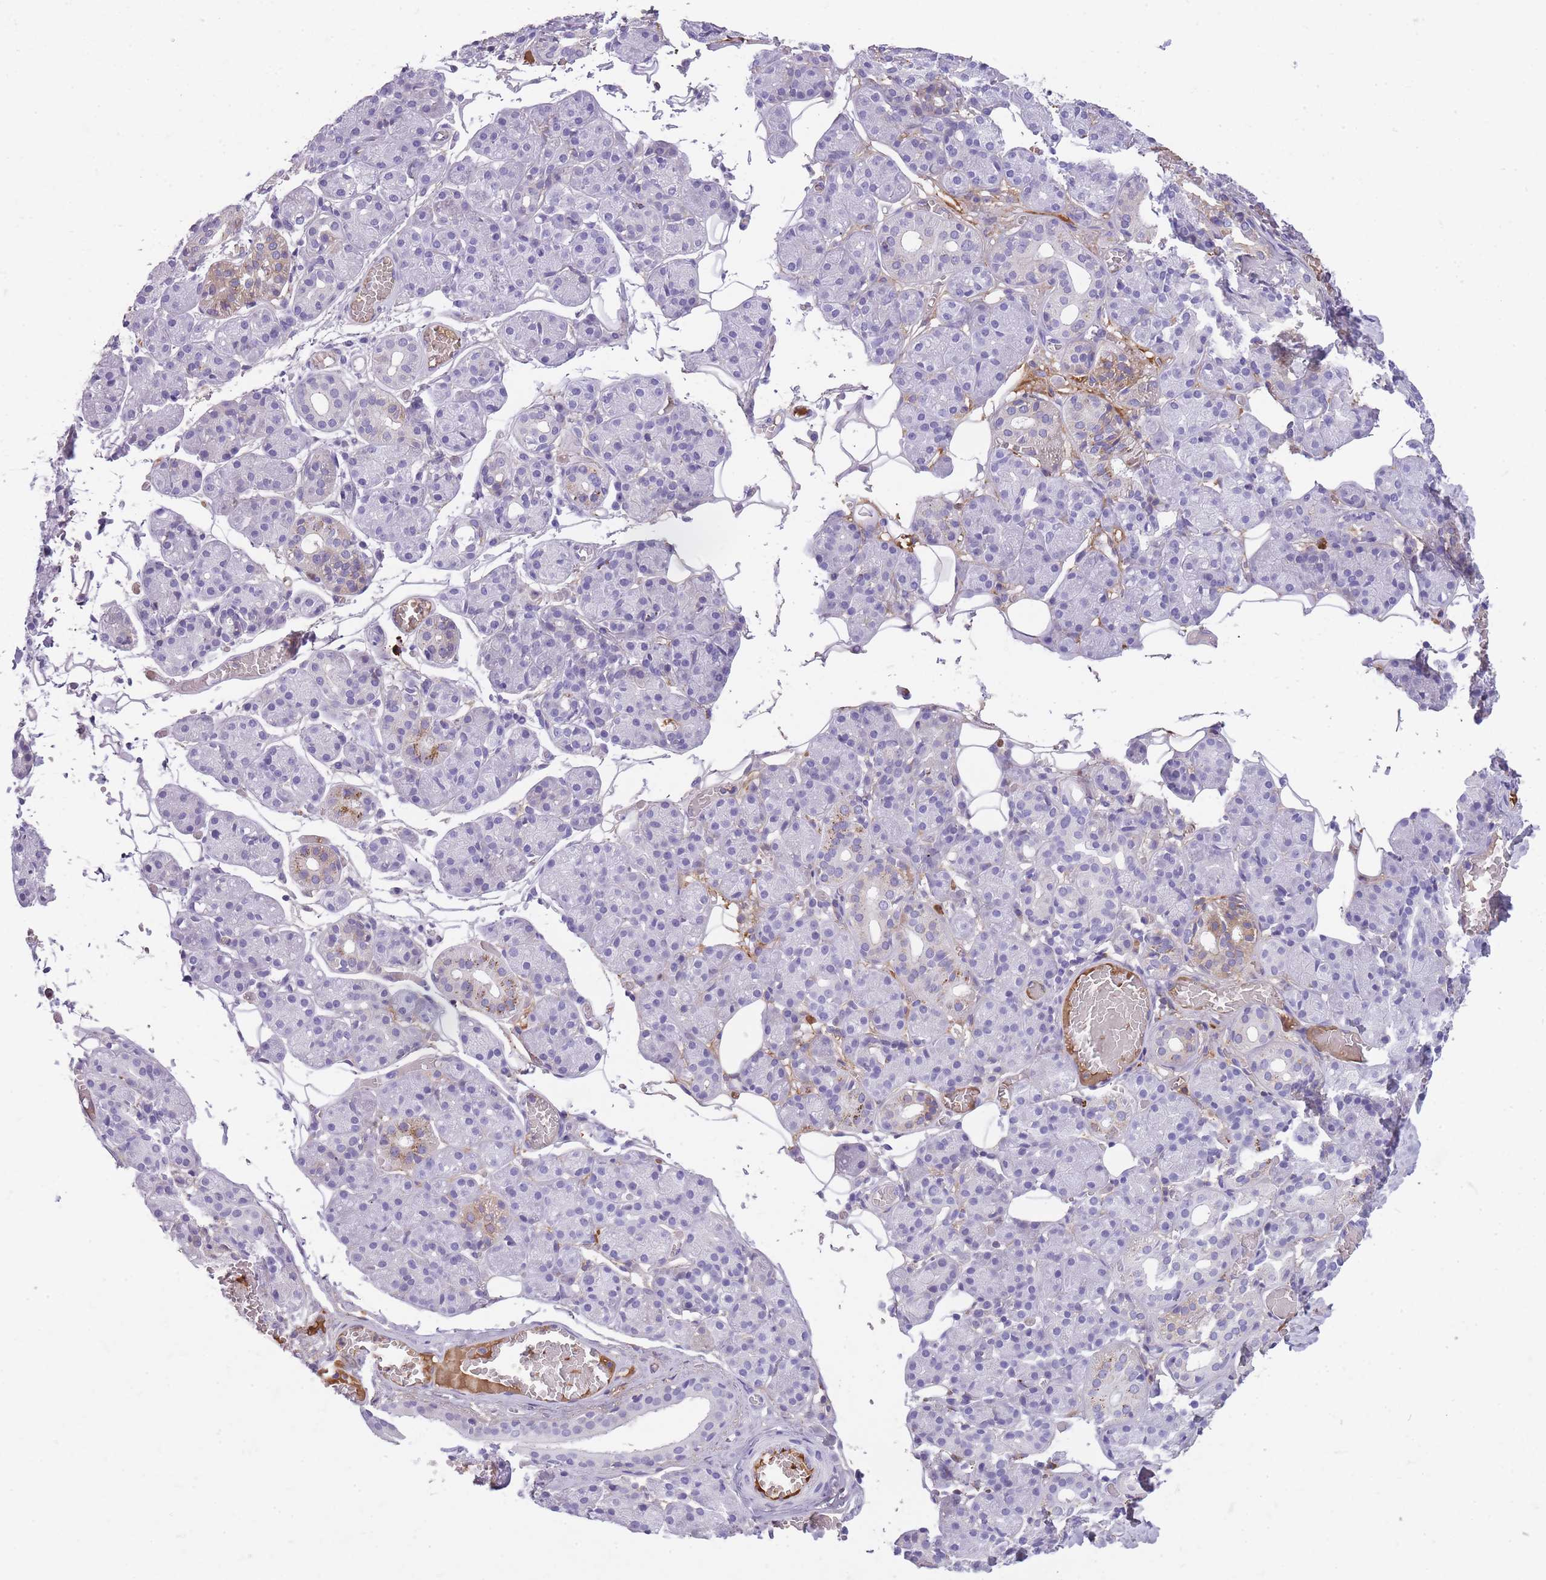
{"staining": {"intensity": "moderate", "quantity": "<25%", "location": "cytoplasmic/membranous"}, "tissue": "salivary gland", "cell_type": "Glandular cells", "image_type": "normal", "snomed": [{"axis": "morphology", "description": "Normal tissue, NOS"}, {"axis": "topography", "description": "Salivary gland"}], "caption": "Salivary gland stained with immunohistochemistry (IHC) displays moderate cytoplasmic/membranous expression in approximately <25% of glandular cells.", "gene": "GNAT1", "patient": {"sex": "male", "age": 63}}